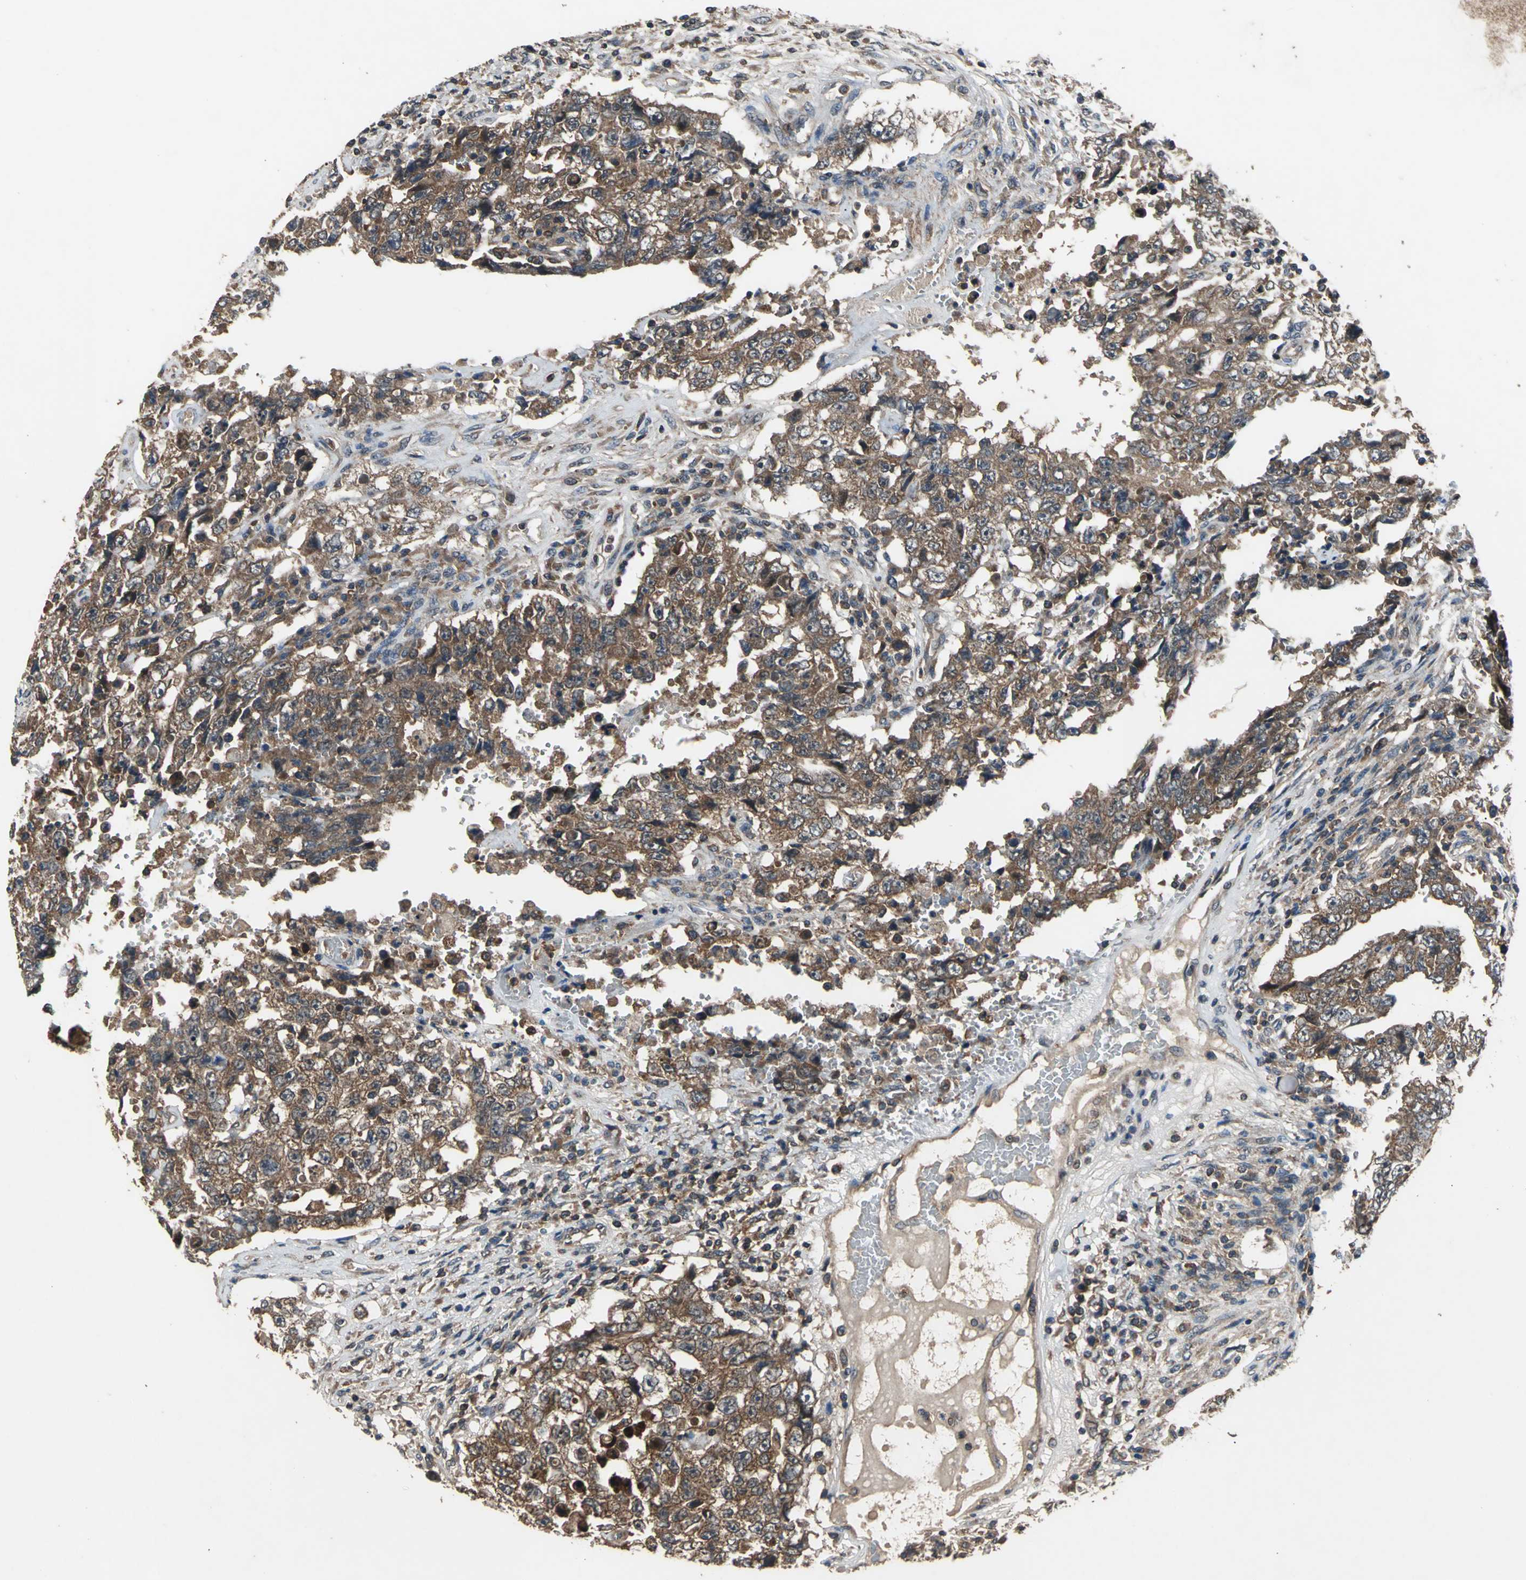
{"staining": {"intensity": "strong", "quantity": ">75%", "location": "cytoplasmic/membranous"}, "tissue": "testis cancer", "cell_type": "Tumor cells", "image_type": "cancer", "snomed": [{"axis": "morphology", "description": "Carcinoma, Embryonal, NOS"}, {"axis": "topography", "description": "Testis"}], "caption": "Strong cytoplasmic/membranous expression is present in about >75% of tumor cells in testis embryonal carcinoma.", "gene": "ZNF608", "patient": {"sex": "male", "age": 26}}